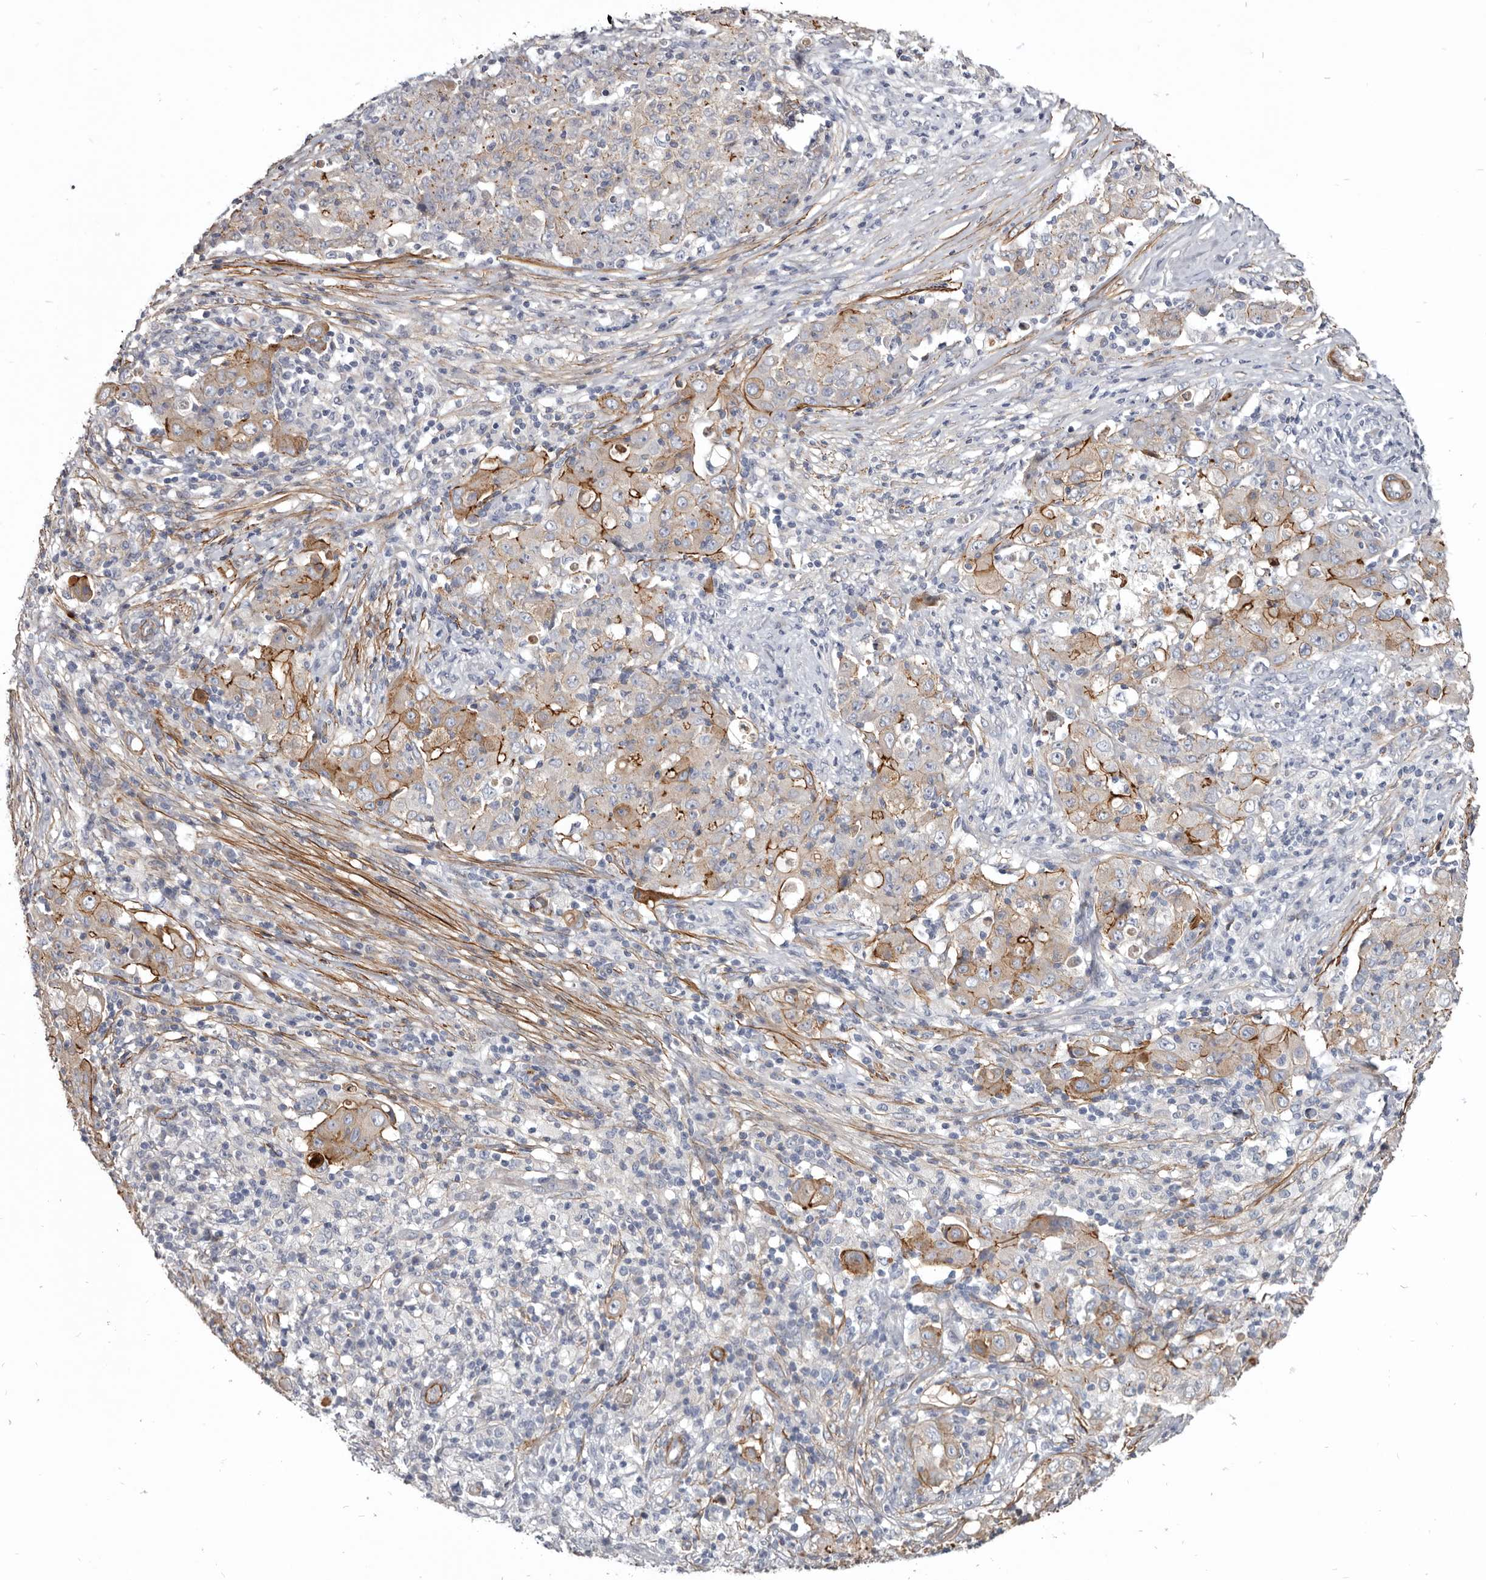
{"staining": {"intensity": "moderate", "quantity": "<25%", "location": "cytoplasmic/membranous"}, "tissue": "ovarian cancer", "cell_type": "Tumor cells", "image_type": "cancer", "snomed": [{"axis": "morphology", "description": "Carcinoma, endometroid"}, {"axis": "topography", "description": "Ovary"}], "caption": "Moderate cytoplasmic/membranous positivity is seen in about <25% of tumor cells in ovarian endometroid carcinoma. The staining was performed using DAB to visualize the protein expression in brown, while the nuclei were stained in blue with hematoxylin (Magnification: 20x).", "gene": "CGN", "patient": {"sex": "female", "age": 42}}